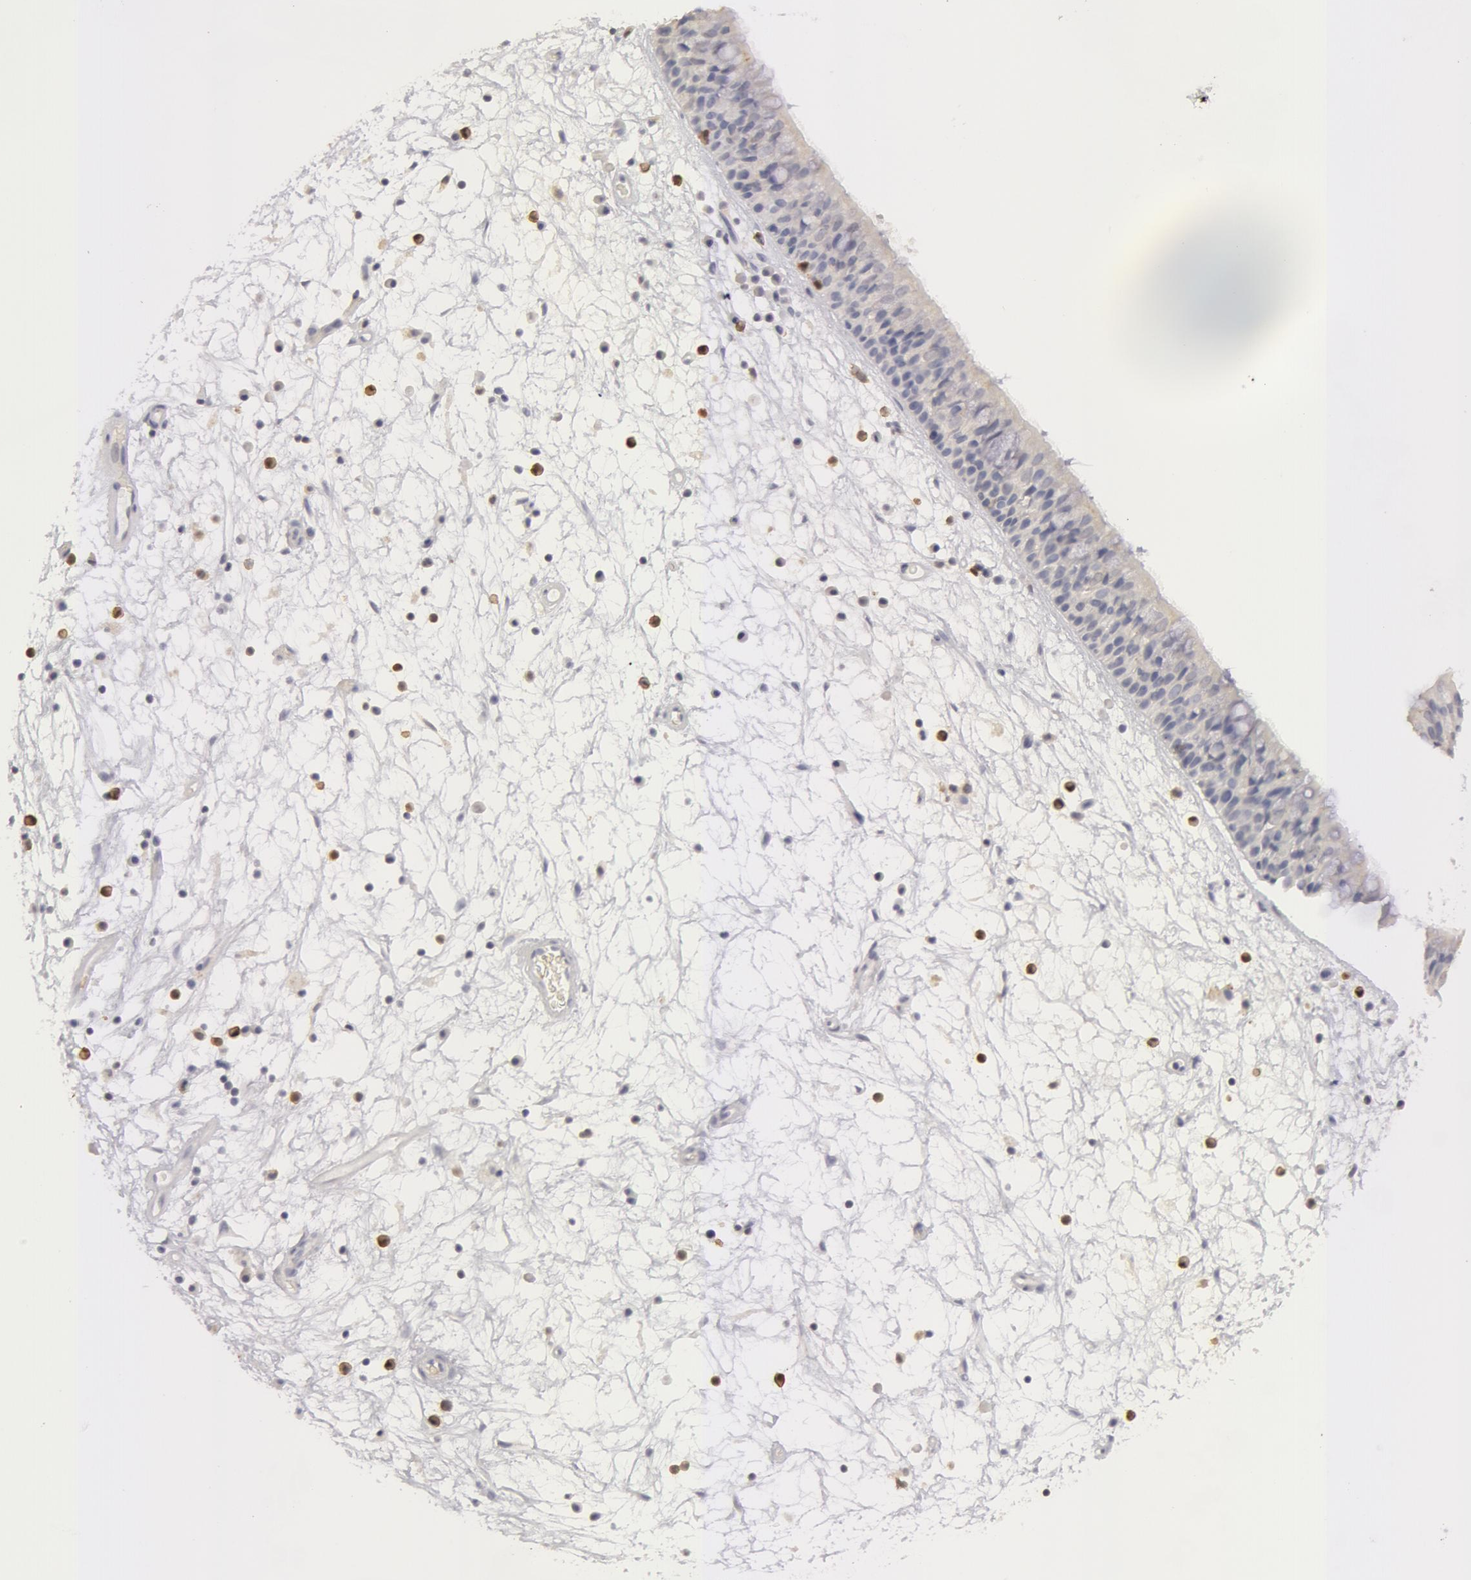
{"staining": {"intensity": "weak", "quantity": "25%-75%", "location": "cytoplasmic/membranous"}, "tissue": "nasopharynx", "cell_type": "Respiratory epithelial cells", "image_type": "normal", "snomed": [{"axis": "morphology", "description": "Normal tissue, NOS"}, {"axis": "topography", "description": "Nasopharynx"}], "caption": "Protein expression analysis of normal human nasopharynx reveals weak cytoplasmic/membranous staining in approximately 25%-75% of respiratory epithelial cells.", "gene": "CAT", "patient": {"sex": "male", "age": 63}}